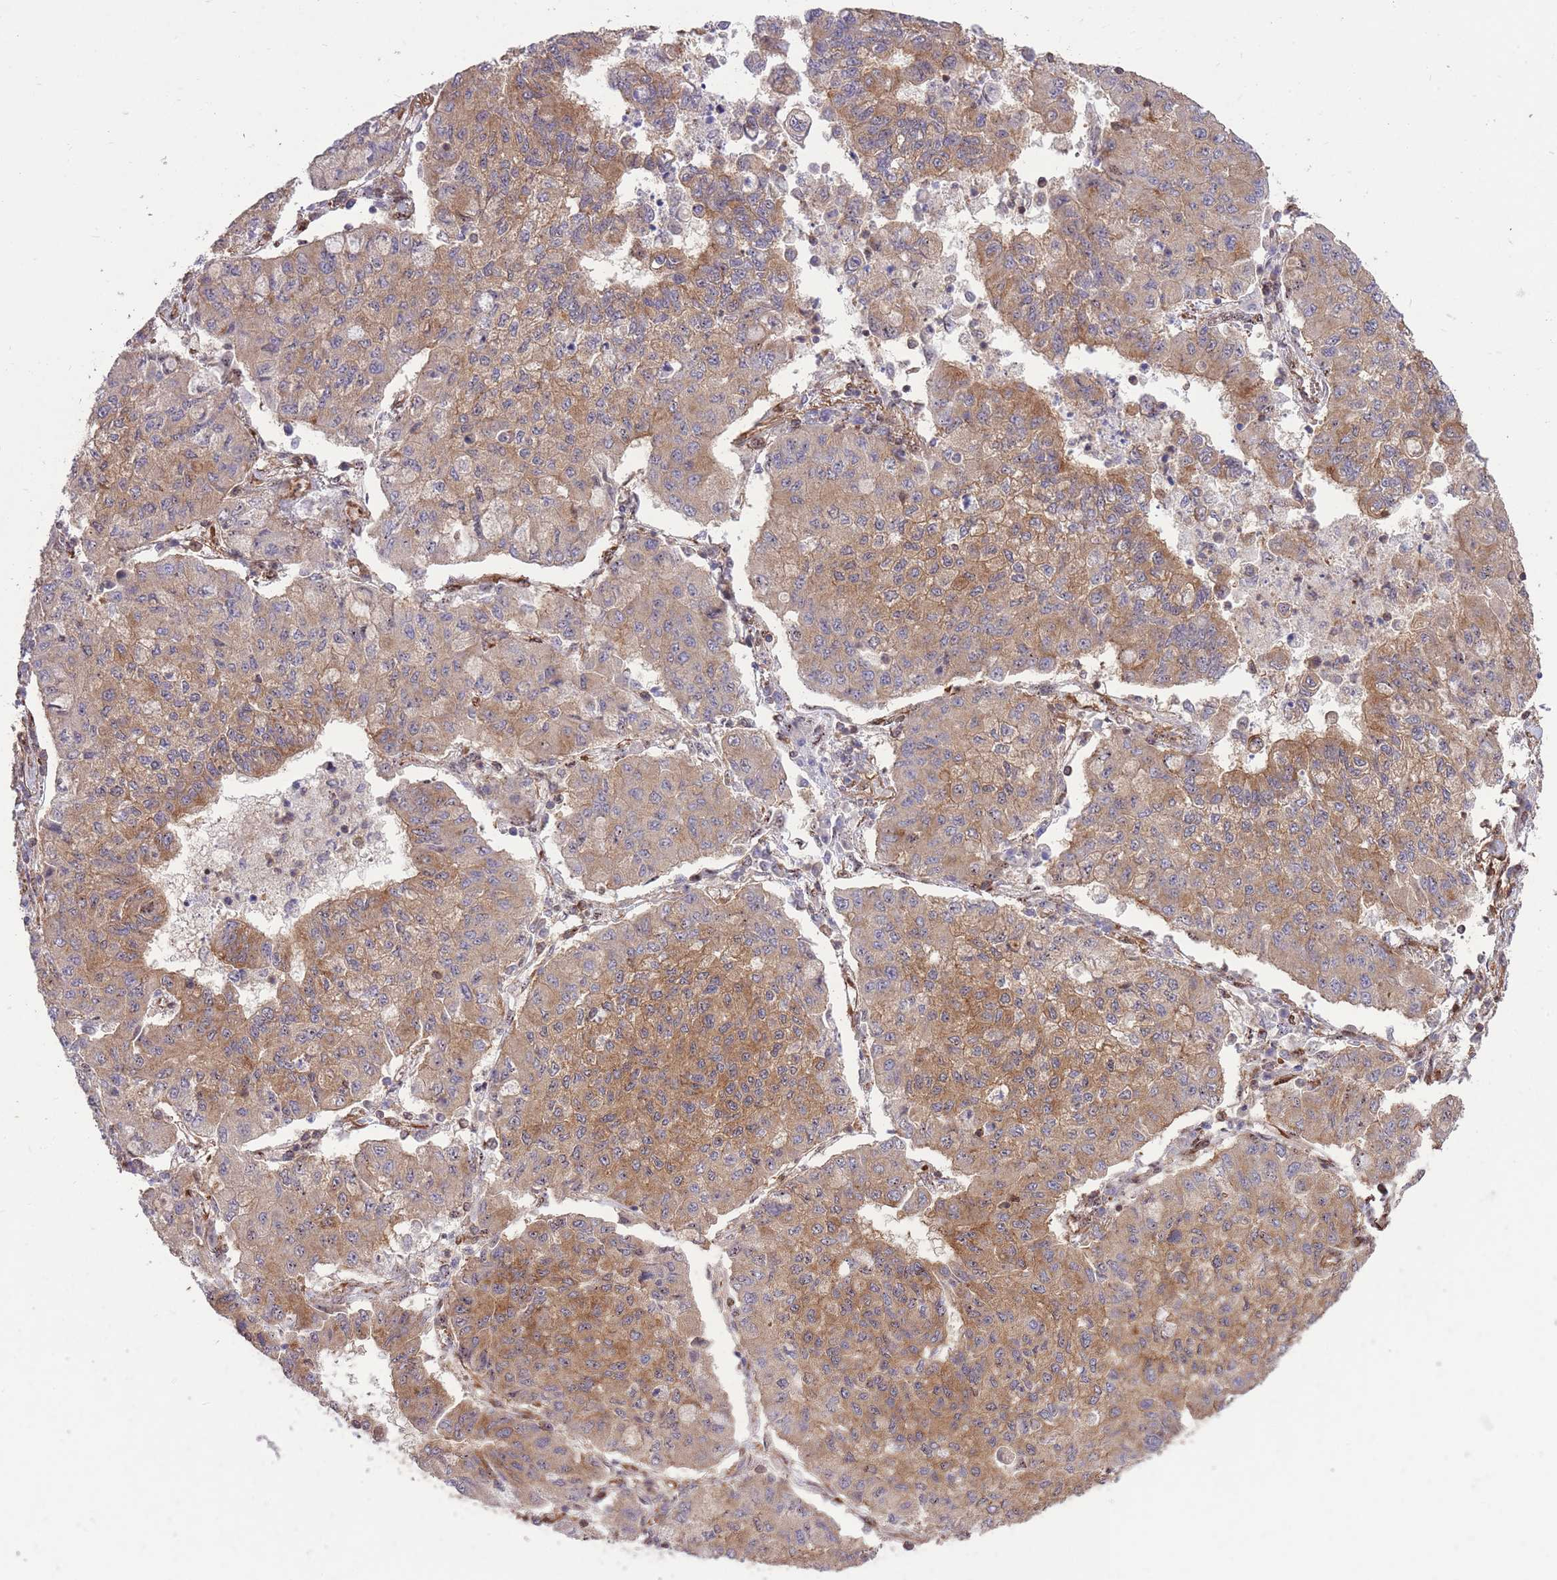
{"staining": {"intensity": "moderate", "quantity": ">75%", "location": "cytoplasmic/membranous"}, "tissue": "lung cancer", "cell_type": "Tumor cells", "image_type": "cancer", "snomed": [{"axis": "morphology", "description": "Squamous cell carcinoma, NOS"}, {"axis": "topography", "description": "Lung"}], "caption": "Protein positivity by IHC shows moderate cytoplasmic/membranous staining in approximately >75% of tumor cells in lung squamous cell carcinoma.", "gene": "PLD1", "patient": {"sex": "male", "age": 74}}